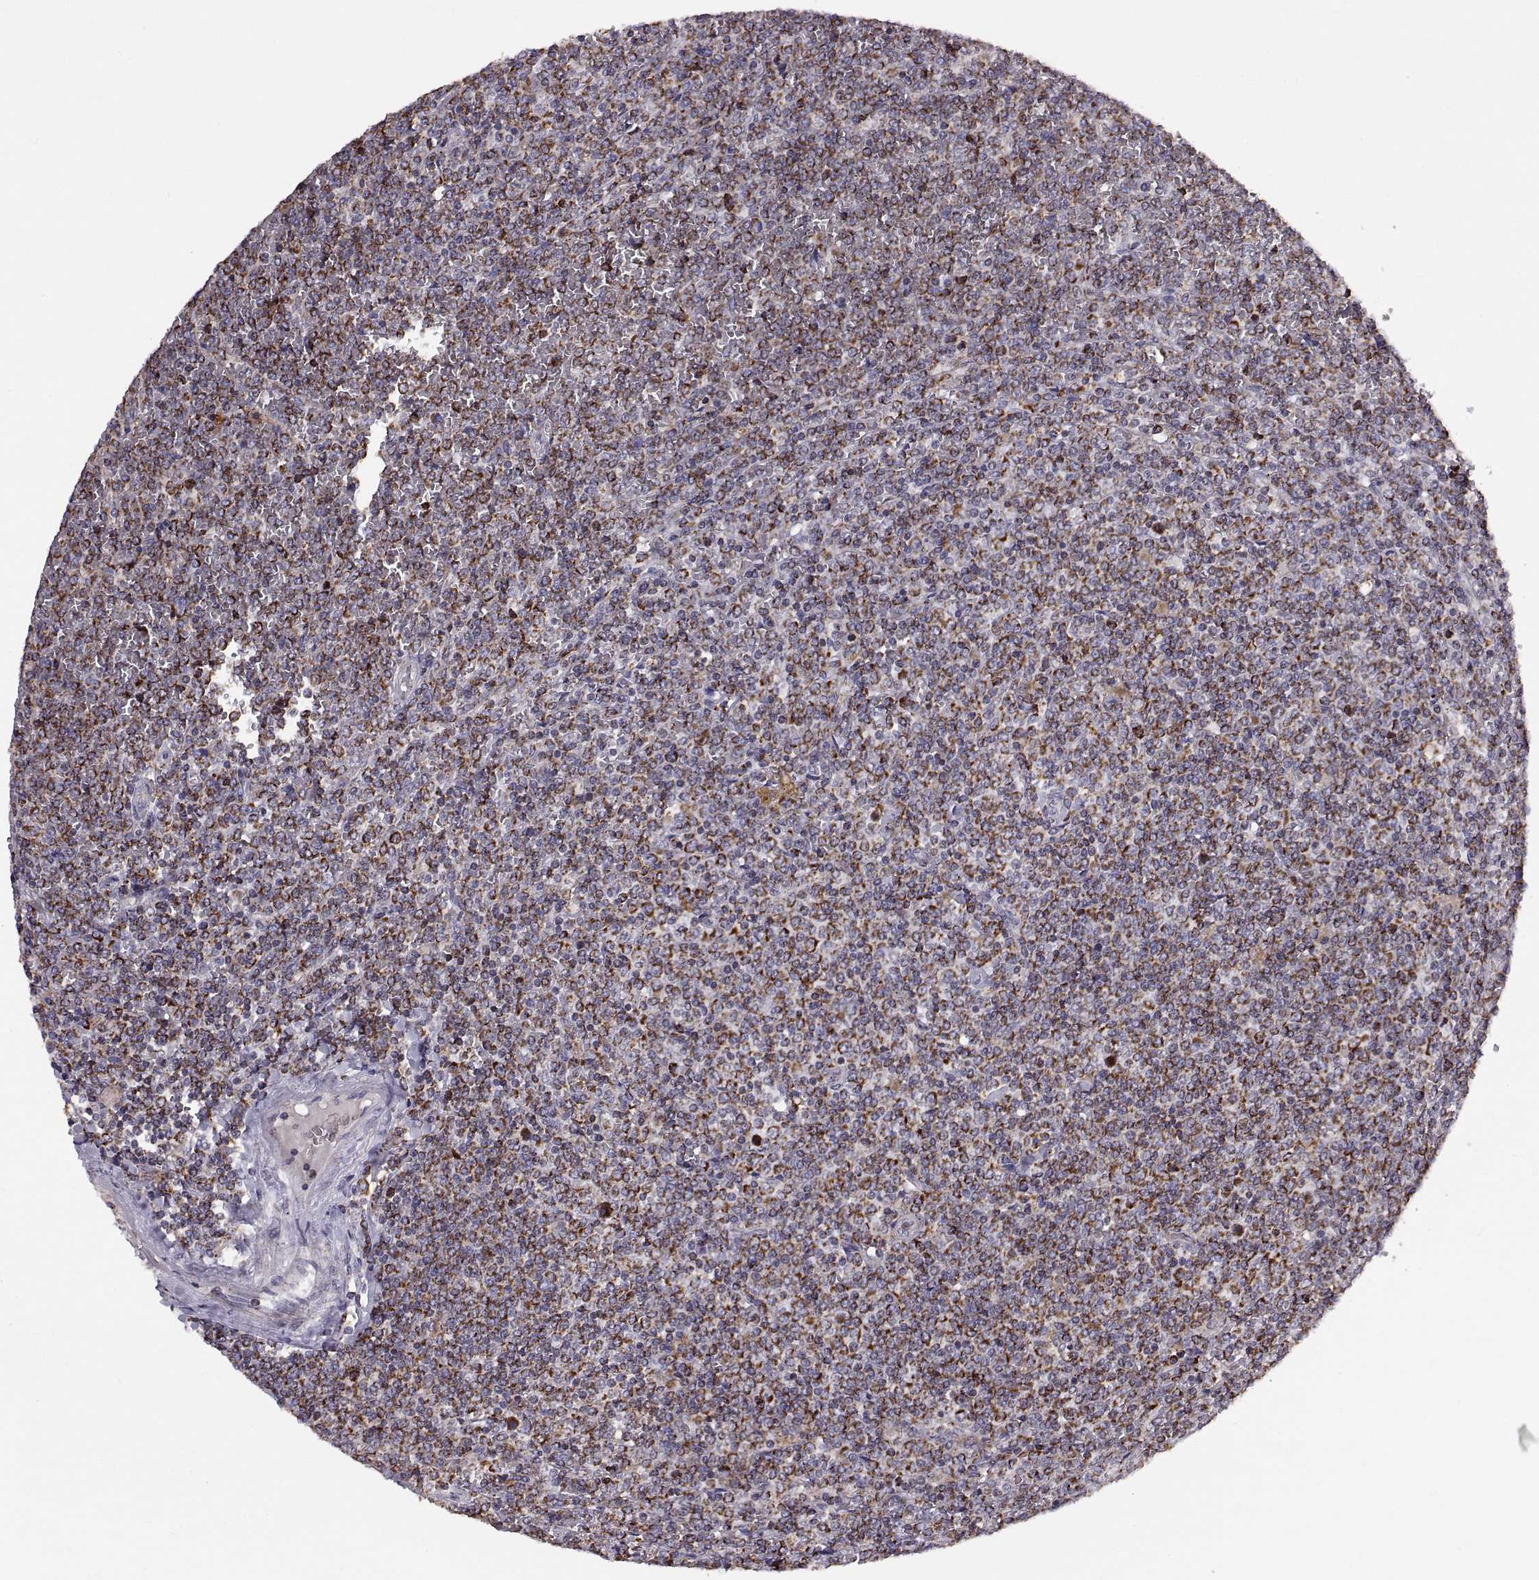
{"staining": {"intensity": "strong", "quantity": ">75%", "location": "cytoplasmic/membranous"}, "tissue": "lymphoma", "cell_type": "Tumor cells", "image_type": "cancer", "snomed": [{"axis": "morphology", "description": "Malignant lymphoma, non-Hodgkin's type, Low grade"}, {"axis": "topography", "description": "Spleen"}], "caption": "Human malignant lymphoma, non-Hodgkin's type (low-grade) stained for a protein (brown) displays strong cytoplasmic/membranous positive staining in approximately >75% of tumor cells.", "gene": "ARSD", "patient": {"sex": "female", "age": 19}}